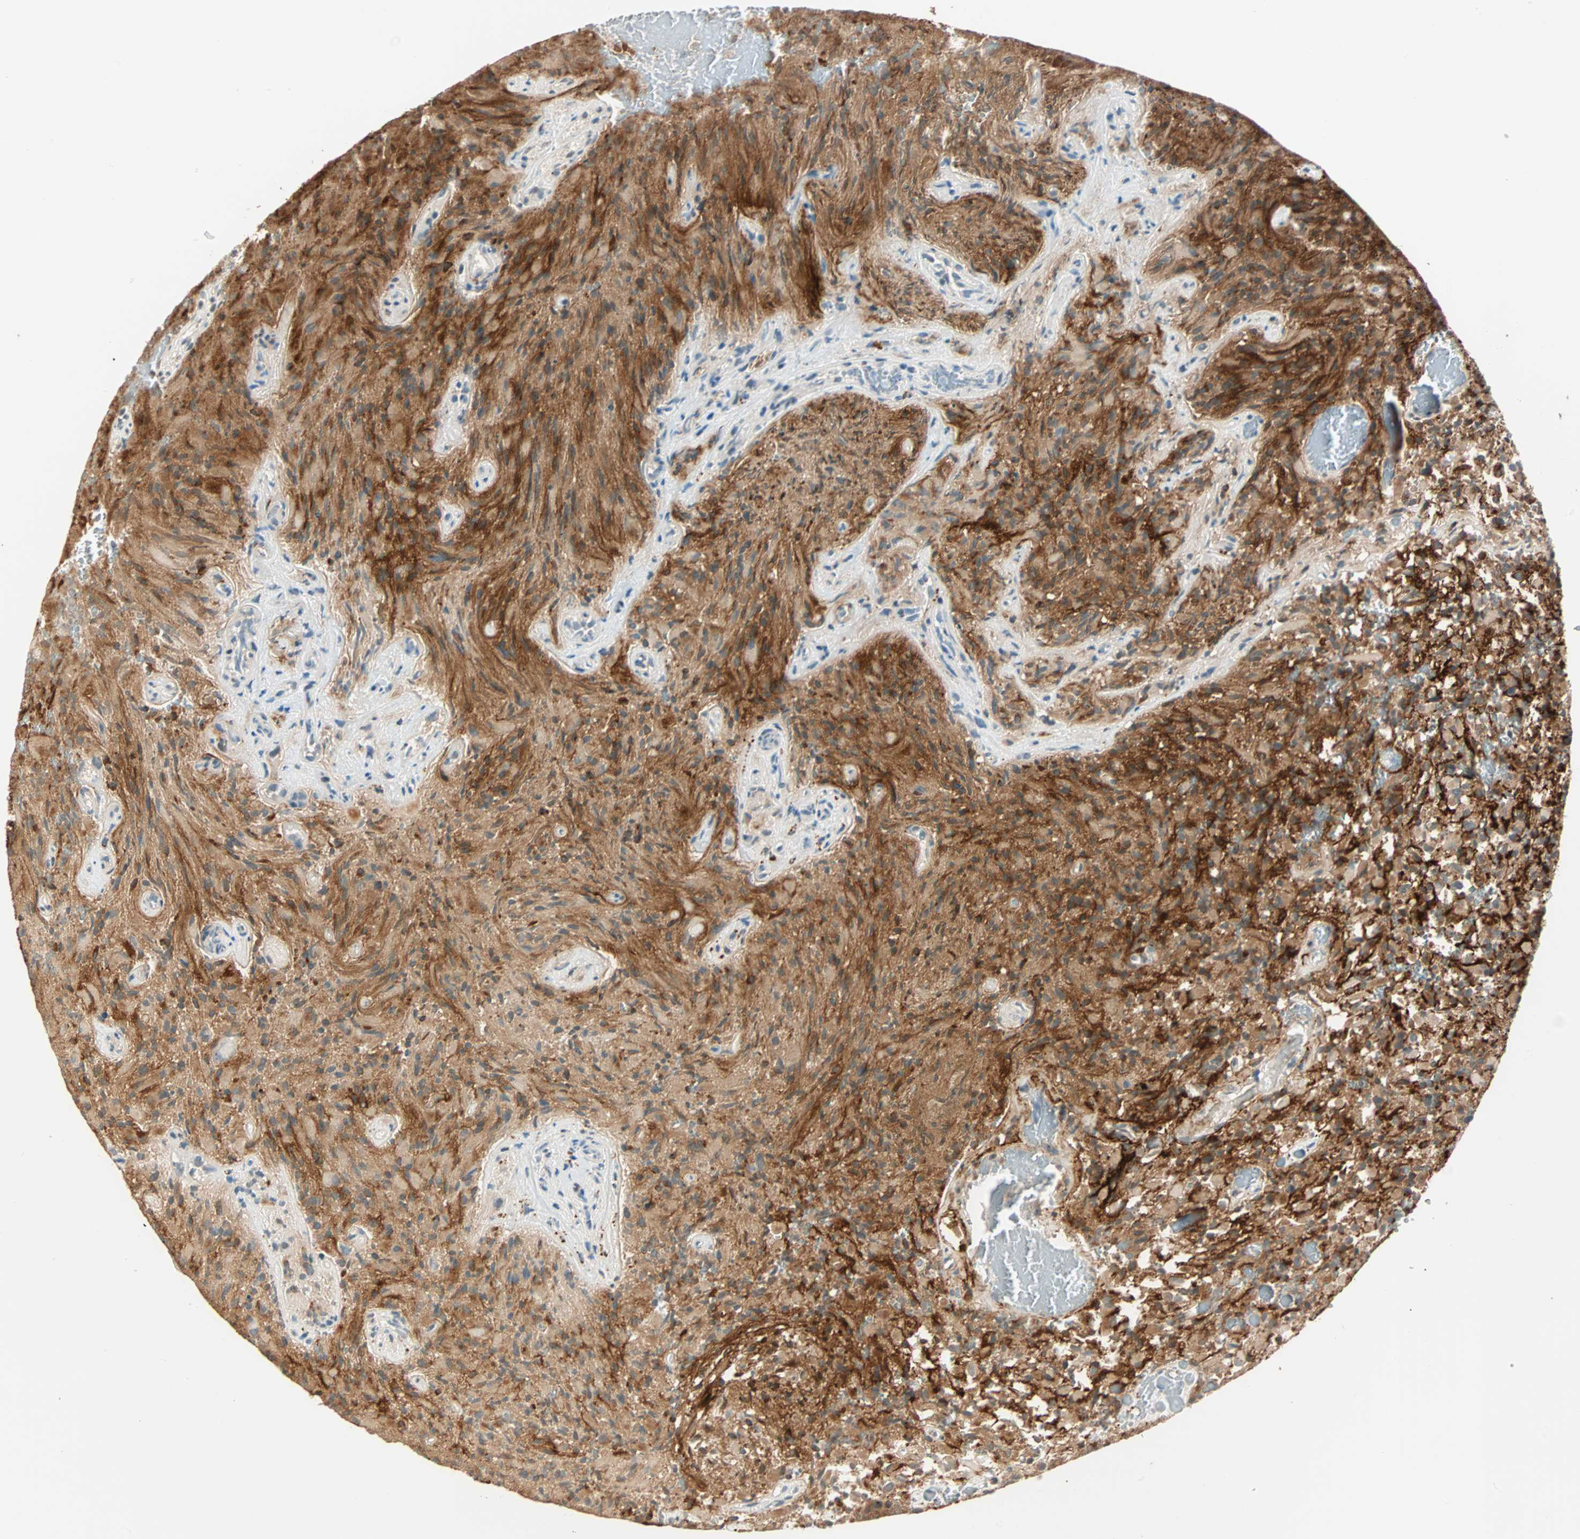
{"staining": {"intensity": "weak", "quantity": "25%-75%", "location": "cytoplasmic/membranous"}, "tissue": "glioma", "cell_type": "Tumor cells", "image_type": "cancer", "snomed": [{"axis": "morphology", "description": "Glioma, malignant, High grade"}, {"axis": "topography", "description": "Brain"}], "caption": "Protein staining by IHC shows weak cytoplasmic/membranous positivity in approximately 25%-75% of tumor cells in high-grade glioma (malignant). The staining was performed using DAB (3,3'-diaminobenzidine), with brown indicating positive protein expression. Nuclei are stained blue with hematoxylin.", "gene": "BCAN", "patient": {"sex": "male", "age": 71}}